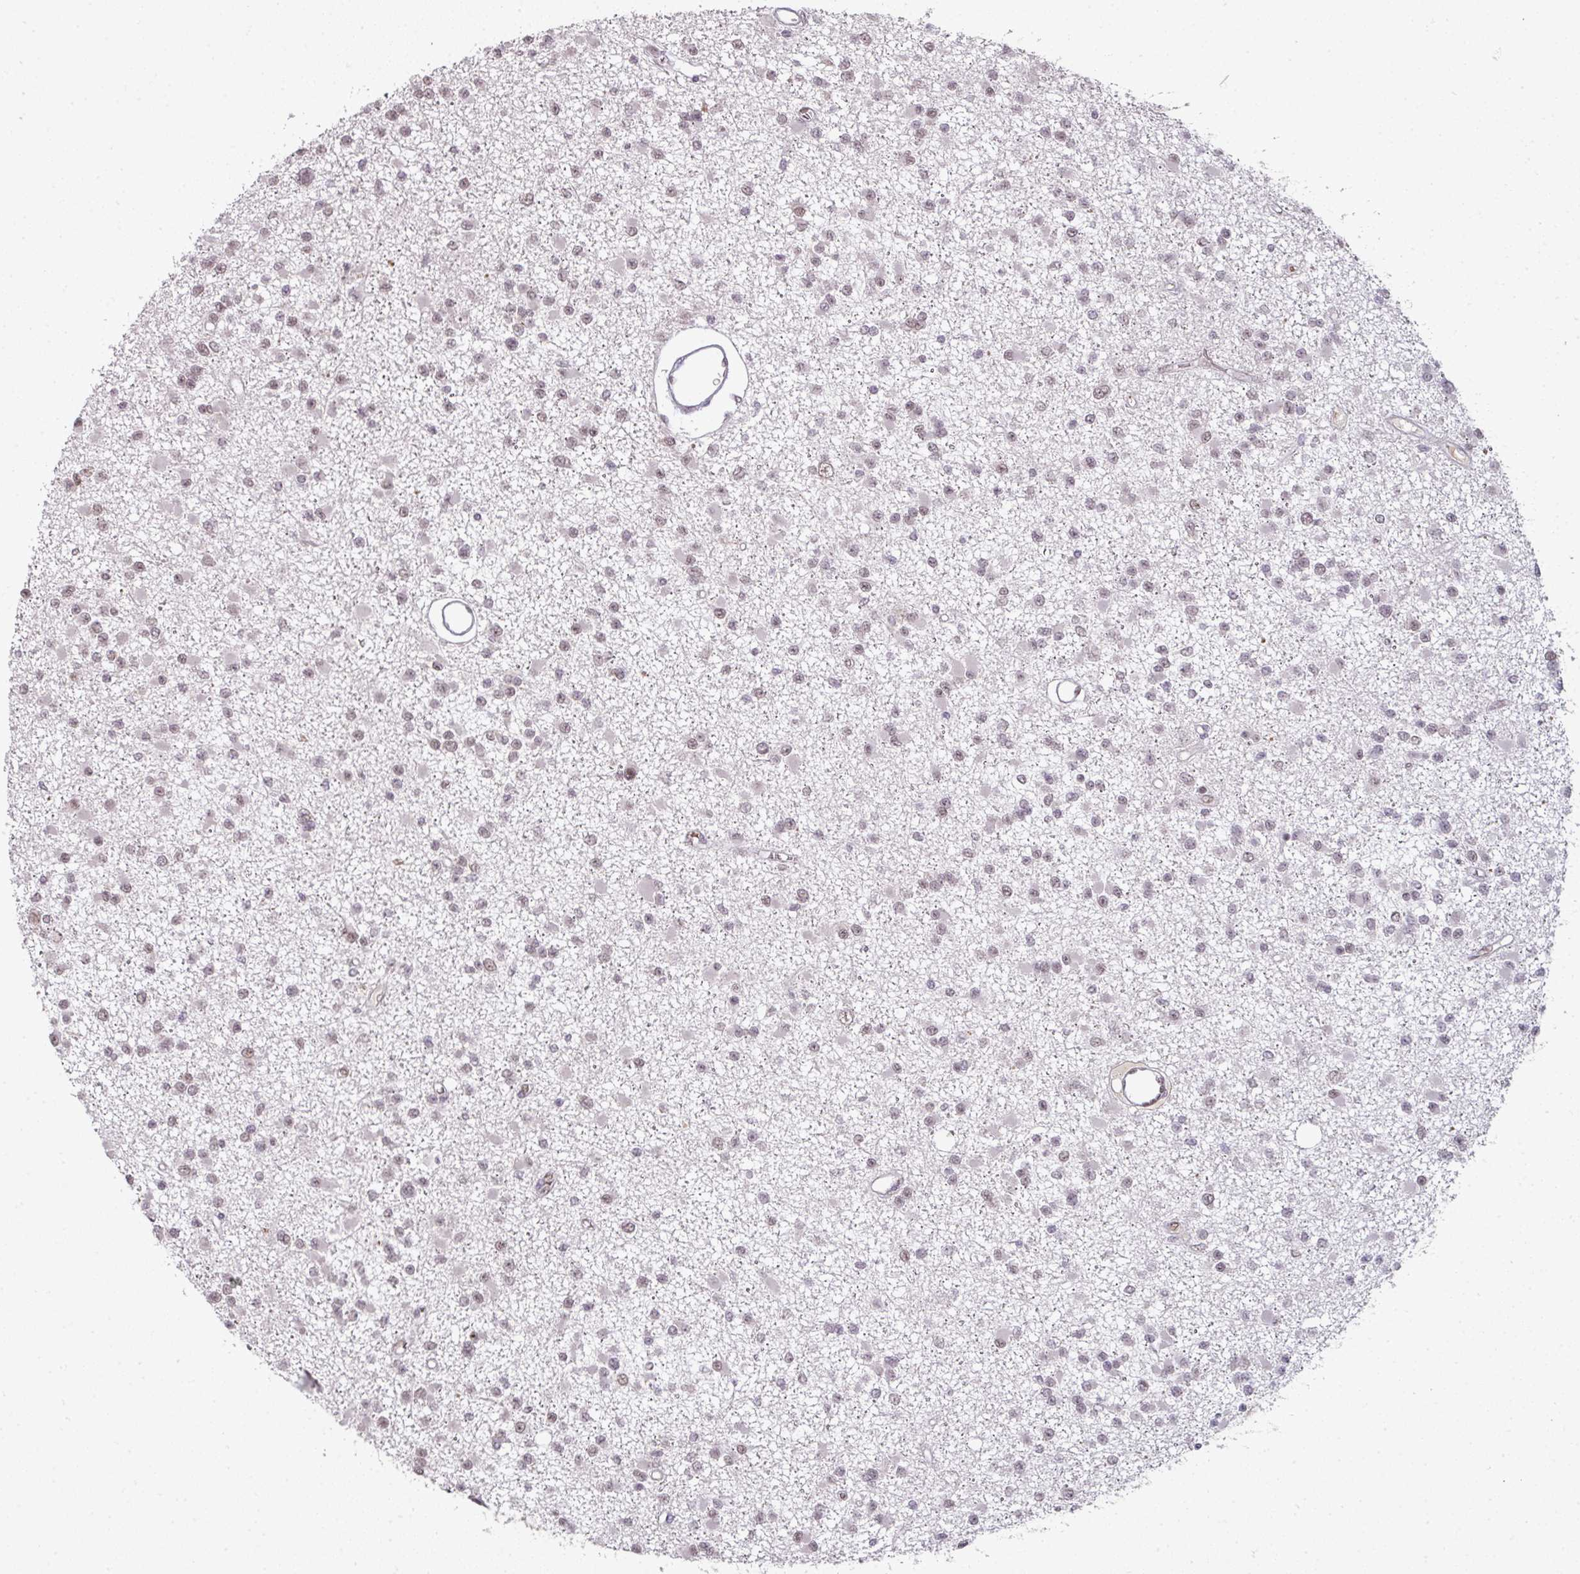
{"staining": {"intensity": "weak", "quantity": "25%-75%", "location": "nuclear"}, "tissue": "glioma", "cell_type": "Tumor cells", "image_type": "cancer", "snomed": [{"axis": "morphology", "description": "Glioma, malignant, Low grade"}, {"axis": "topography", "description": "Brain"}], "caption": "Immunohistochemistry (IHC) of malignant low-grade glioma demonstrates low levels of weak nuclear positivity in about 25%-75% of tumor cells.", "gene": "NEIL1", "patient": {"sex": "female", "age": 22}}